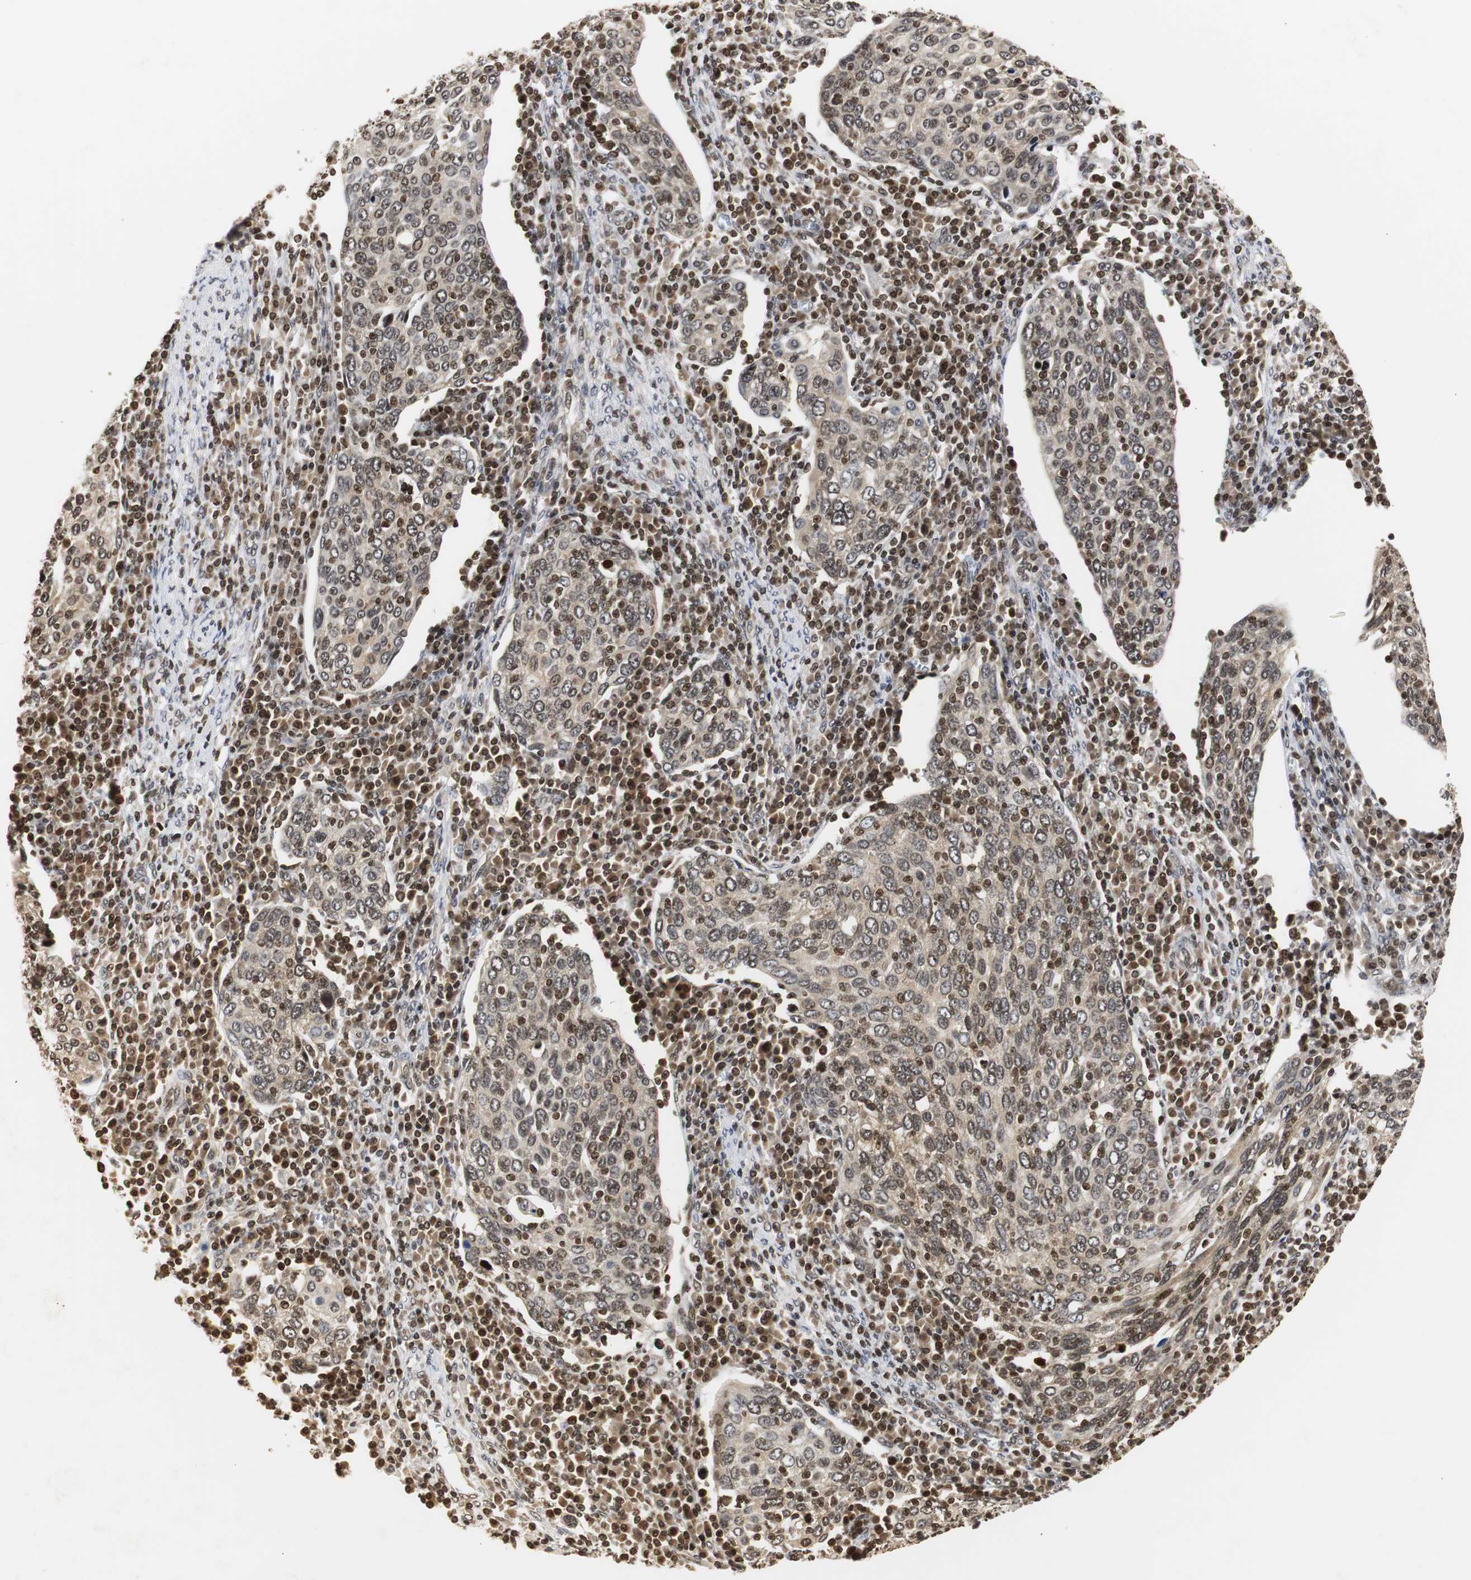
{"staining": {"intensity": "moderate", "quantity": "25%-75%", "location": "cytoplasmic/membranous,nuclear"}, "tissue": "cervical cancer", "cell_type": "Tumor cells", "image_type": "cancer", "snomed": [{"axis": "morphology", "description": "Squamous cell carcinoma, NOS"}, {"axis": "topography", "description": "Cervix"}], "caption": "The micrograph displays immunohistochemical staining of cervical squamous cell carcinoma. There is moderate cytoplasmic/membranous and nuclear positivity is appreciated in about 25%-75% of tumor cells.", "gene": "ZFC3H1", "patient": {"sex": "female", "age": 40}}